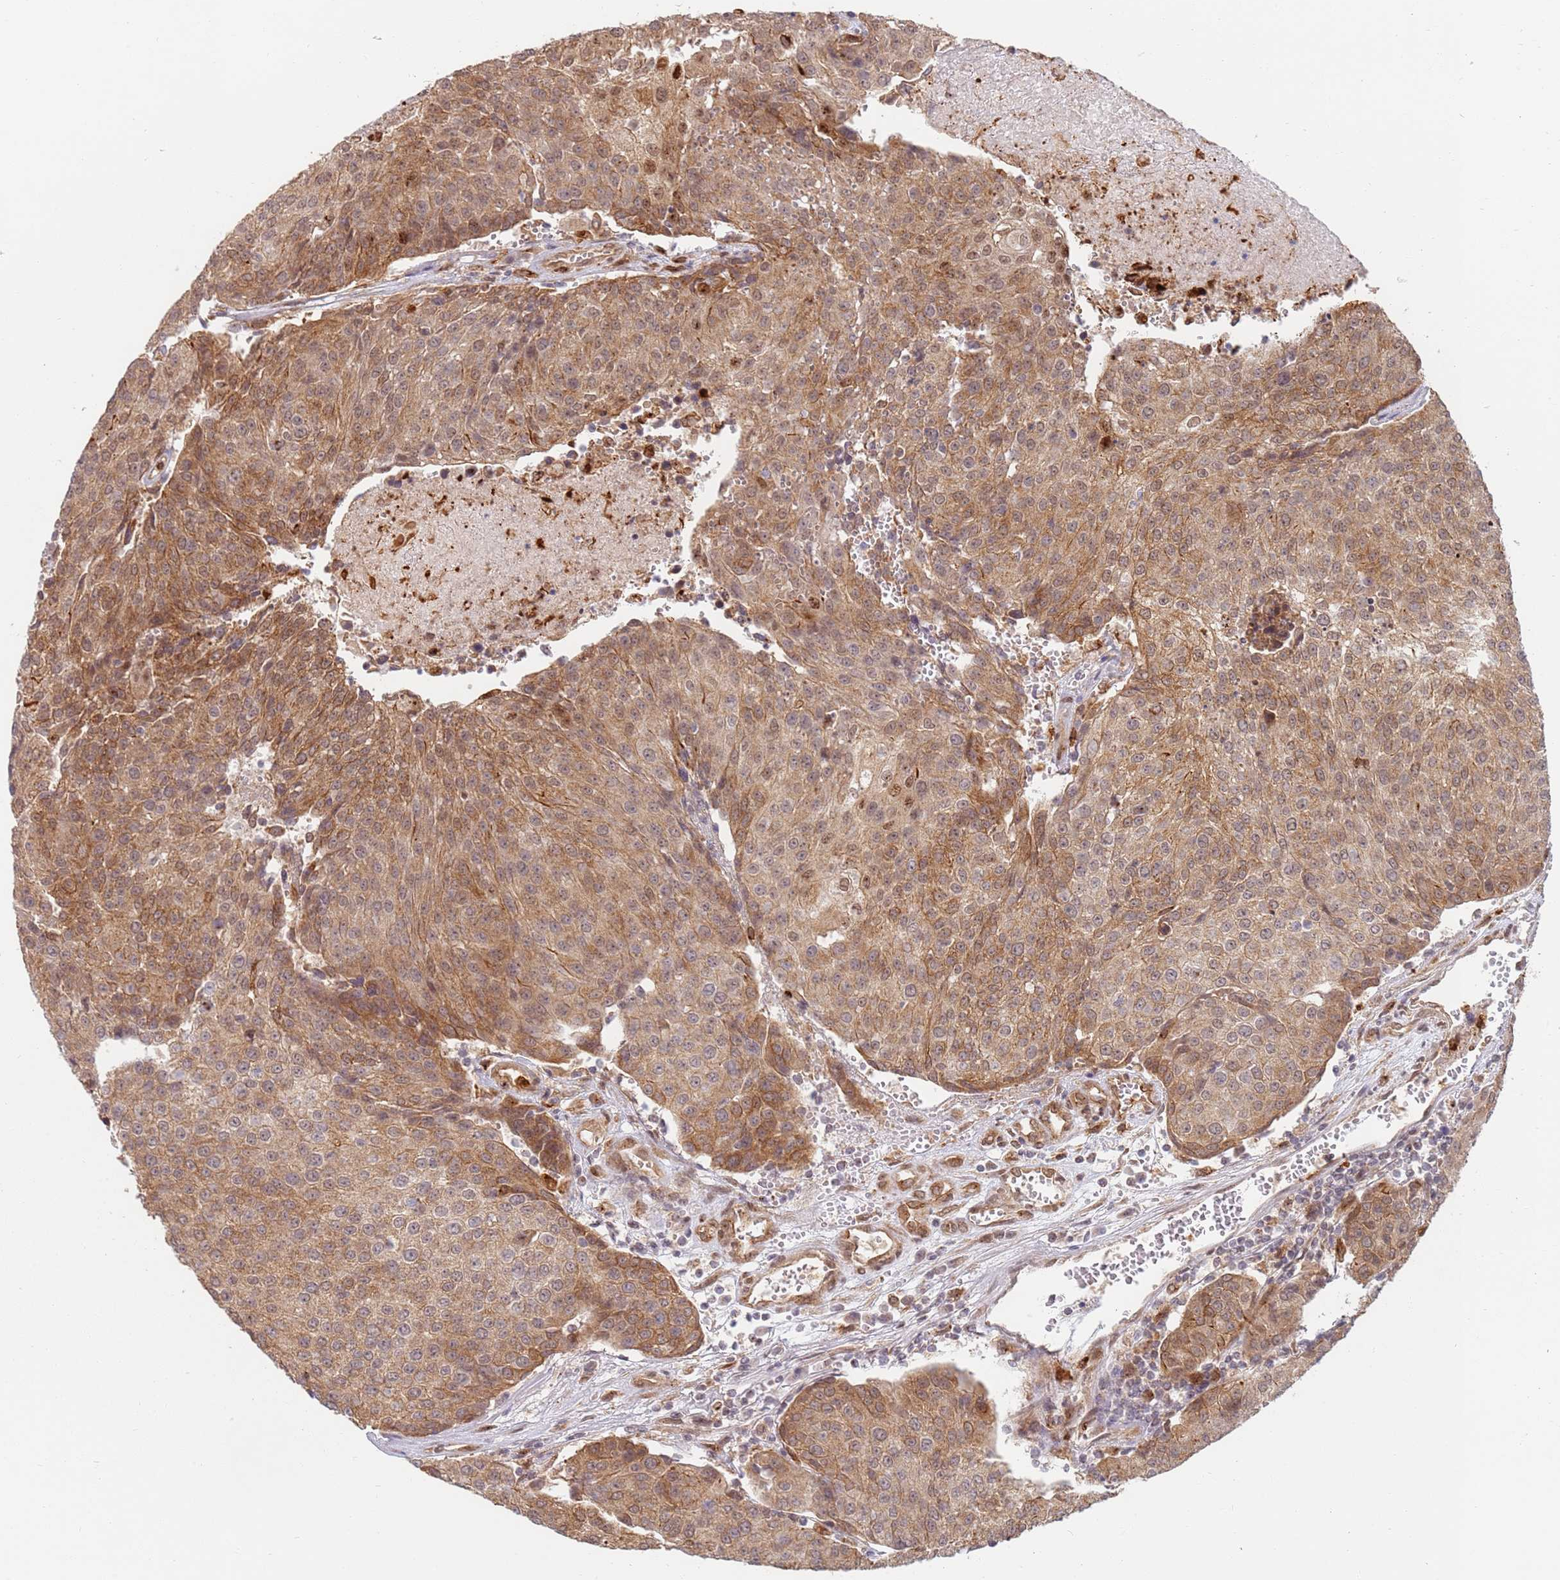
{"staining": {"intensity": "moderate", "quantity": ">75%", "location": "cytoplasmic/membranous,nuclear"}, "tissue": "urothelial cancer", "cell_type": "Tumor cells", "image_type": "cancer", "snomed": [{"axis": "morphology", "description": "Urothelial carcinoma, High grade"}, {"axis": "topography", "description": "Urinary bladder"}], "caption": "About >75% of tumor cells in human high-grade urothelial carcinoma exhibit moderate cytoplasmic/membranous and nuclear protein expression as visualized by brown immunohistochemical staining.", "gene": "CEP170", "patient": {"sex": "female", "age": 85}}